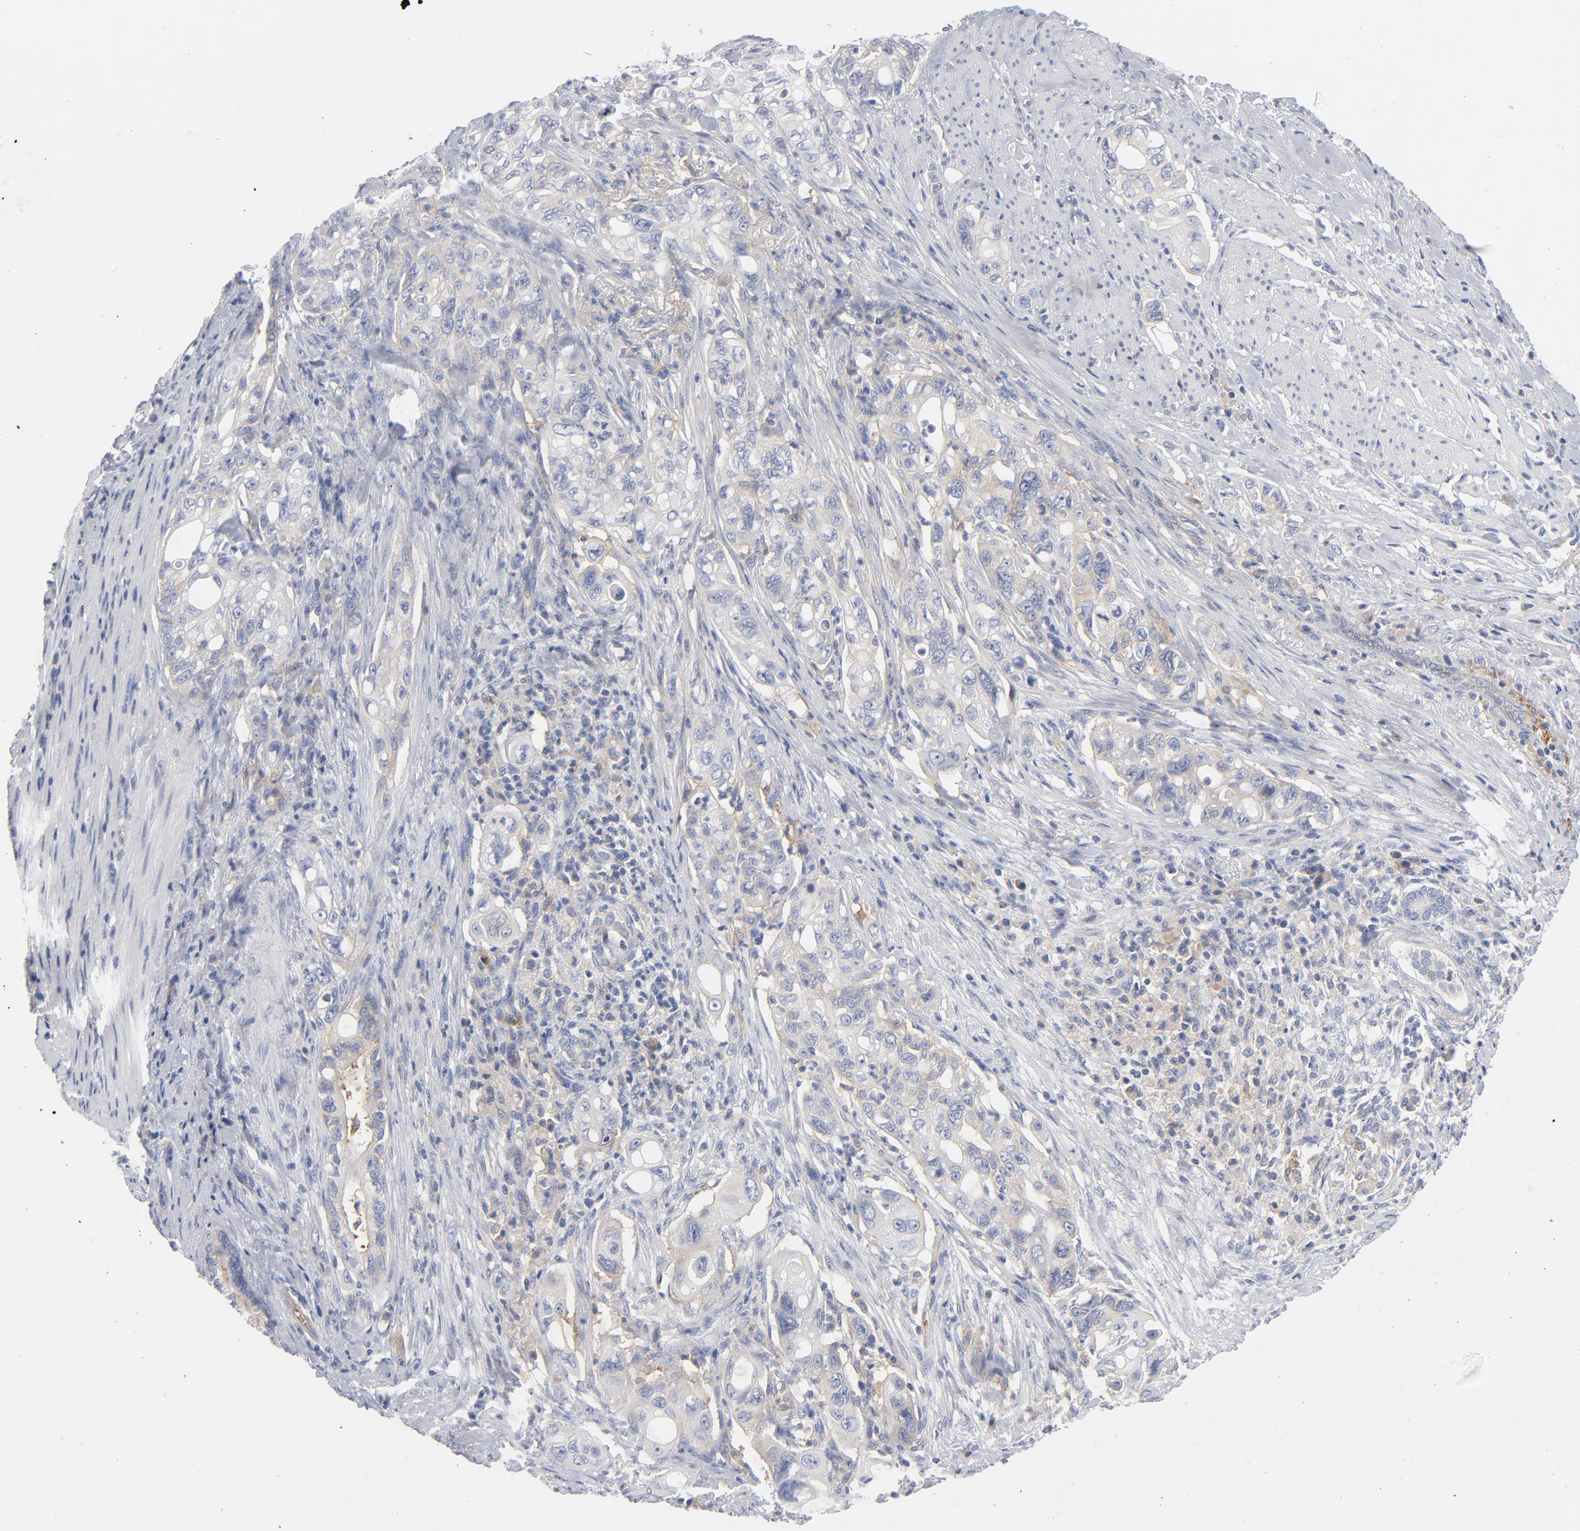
{"staining": {"intensity": "weak", "quantity": "25%-75%", "location": "cytoplasmic/membranous"}, "tissue": "pancreatic cancer", "cell_type": "Tumor cells", "image_type": "cancer", "snomed": [{"axis": "morphology", "description": "Normal tissue, NOS"}, {"axis": "topography", "description": "Pancreas"}], "caption": "A brown stain shows weak cytoplasmic/membranous expression of a protein in pancreatic cancer tumor cells. Nuclei are stained in blue.", "gene": "CD86", "patient": {"sex": "male", "age": 42}}